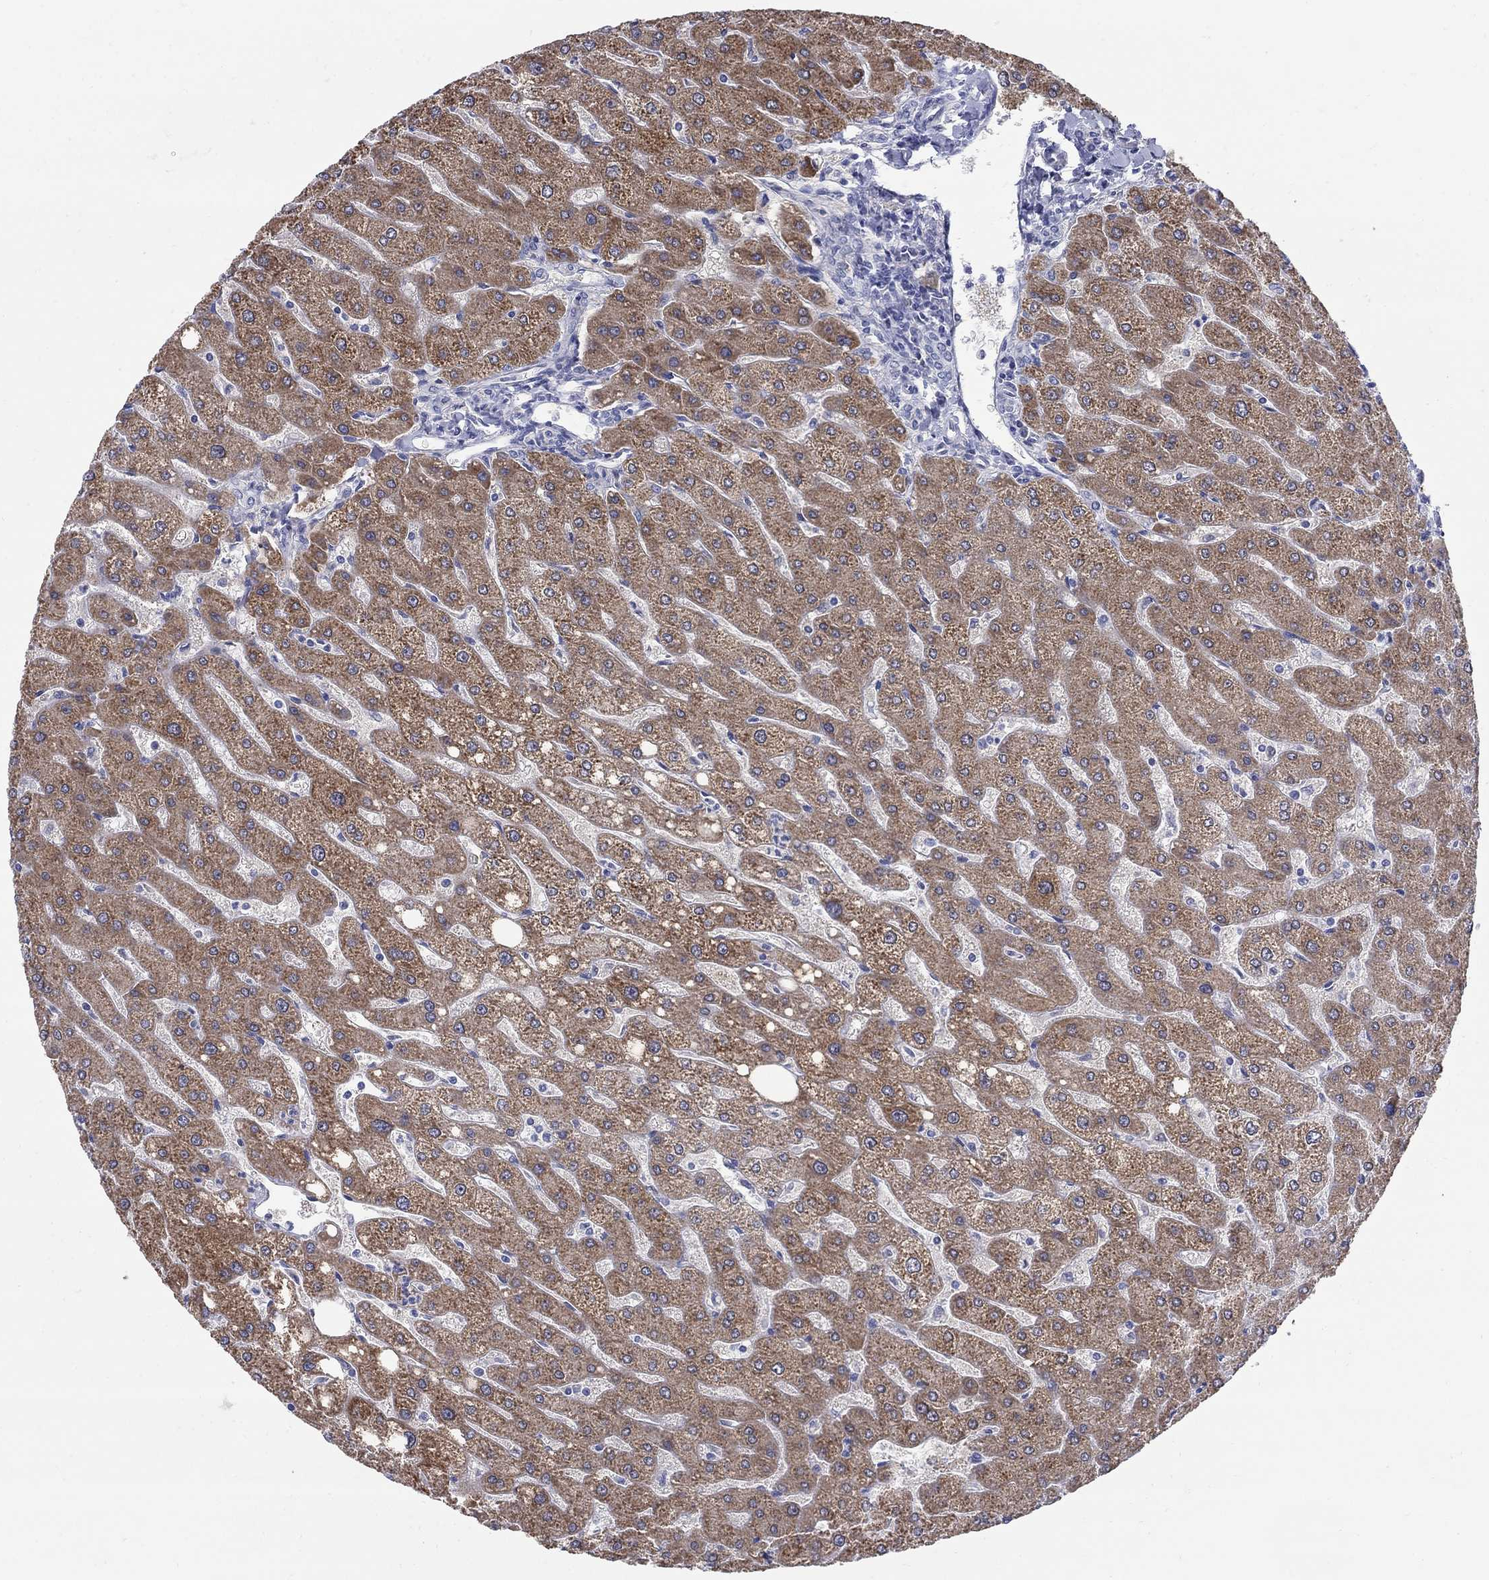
{"staining": {"intensity": "negative", "quantity": "none", "location": "none"}, "tissue": "liver", "cell_type": "Cholangiocytes", "image_type": "normal", "snomed": [{"axis": "morphology", "description": "Normal tissue, NOS"}, {"axis": "topography", "description": "Liver"}], "caption": "The histopathology image shows no significant positivity in cholangiocytes of liver.", "gene": "REEP2", "patient": {"sex": "male", "age": 67}}